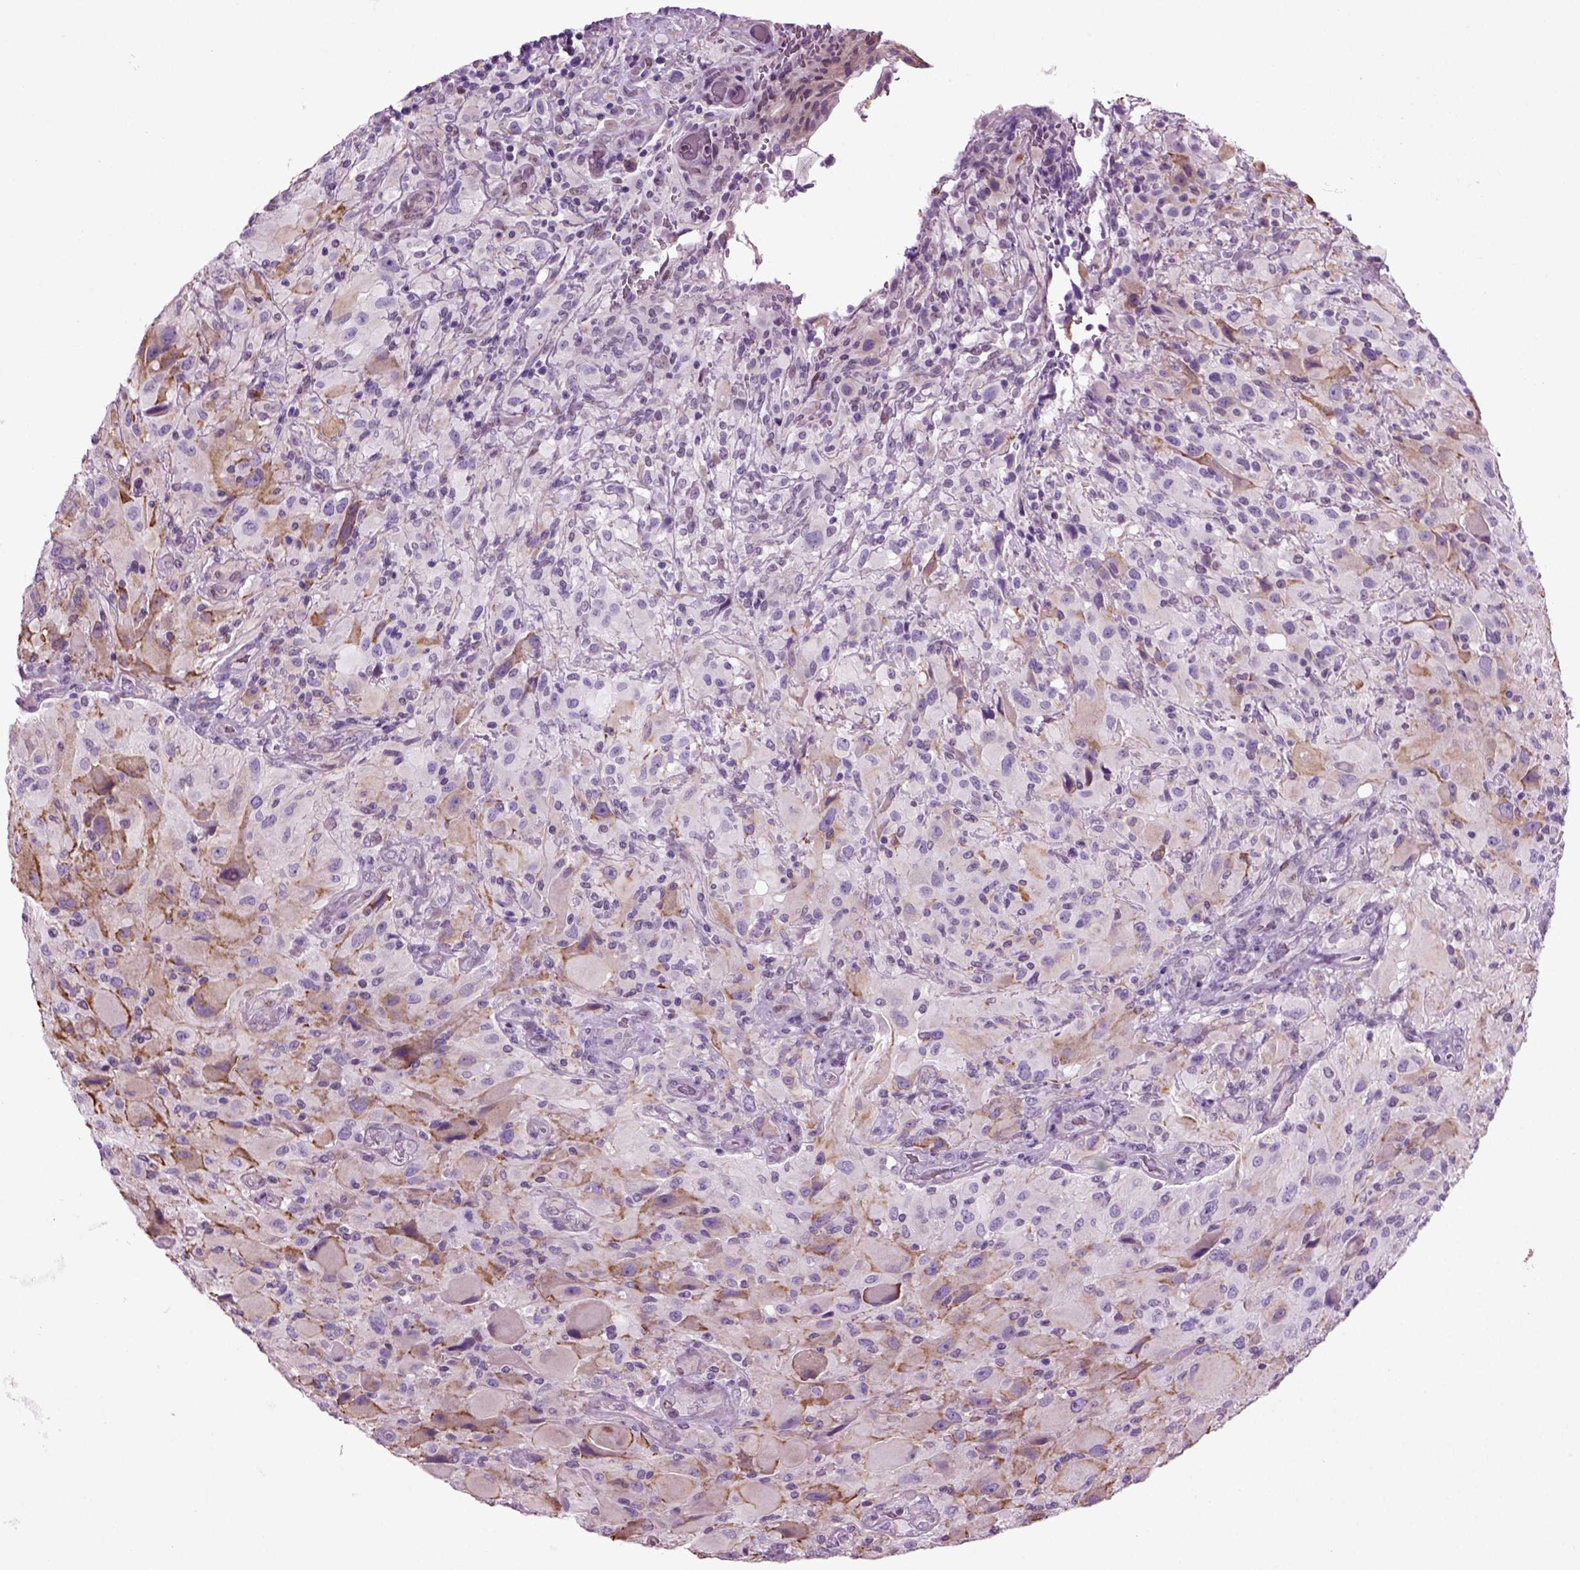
{"staining": {"intensity": "negative", "quantity": "none", "location": "none"}, "tissue": "glioma", "cell_type": "Tumor cells", "image_type": "cancer", "snomed": [{"axis": "morphology", "description": "Glioma, malignant, High grade"}, {"axis": "topography", "description": "Cerebral cortex"}], "caption": "Tumor cells are negative for protein expression in human glioma. Brightfield microscopy of immunohistochemistry stained with DAB (brown) and hematoxylin (blue), captured at high magnification.", "gene": "ARID3A", "patient": {"sex": "male", "age": 35}}